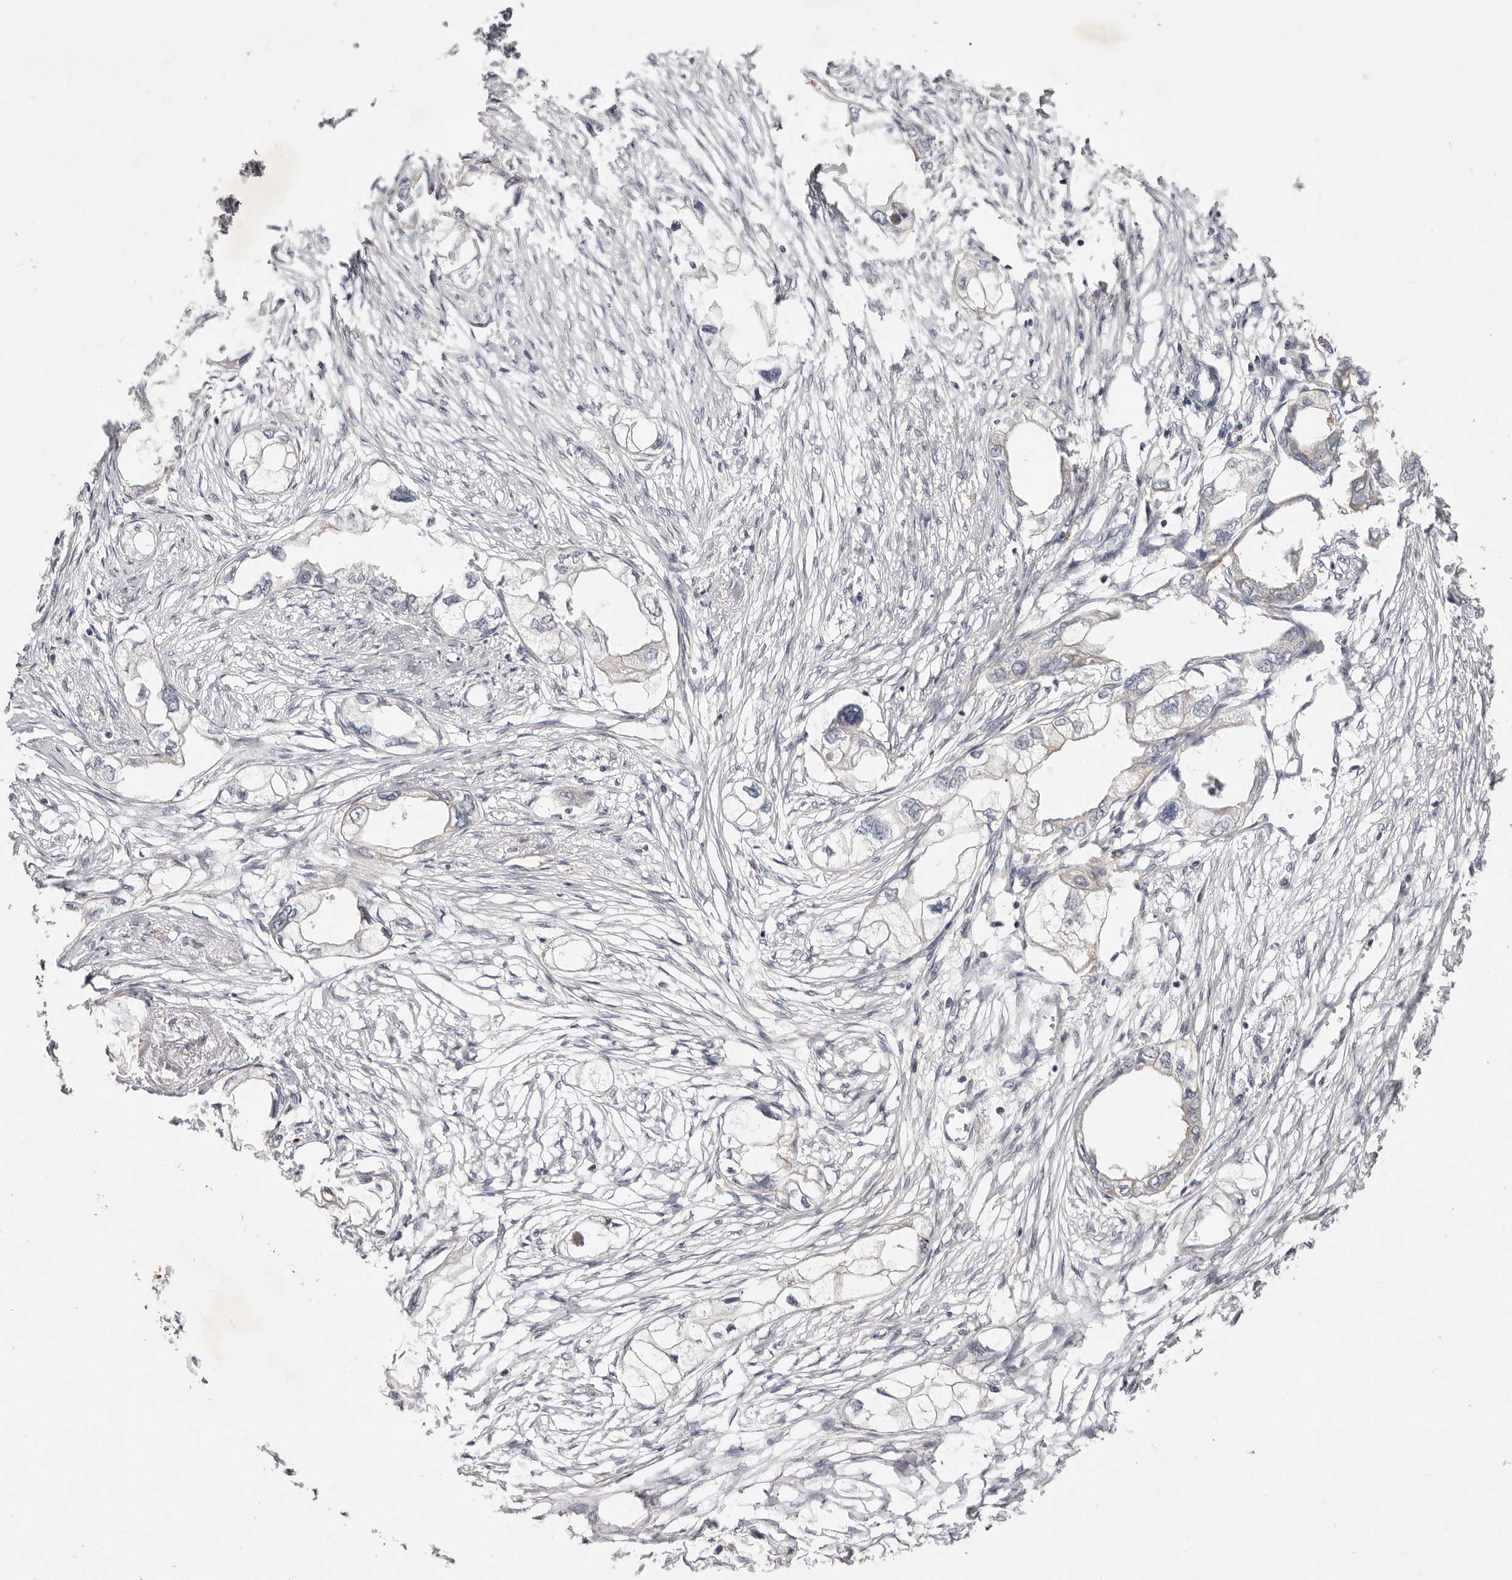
{"staining": {"intensity": "negative", "quantity": "none", "location": "none"}, "tissue": "endometrial cancer", "cell_type": "Tumor cells", "image_type": "cancer", "snomed": [{"axis": "morphology", "description": "Adenocarcinoma, NOS"}, {"axis": "morphology", "description": "Adenocarcinoma, metastatic, NOS"}, {"axis": "topography", "description": "Adipose tissue"}, {"axis": "topography", "description": "Endometrium"}], "caption": "This is a micrograph of immunohistochemistry (IHC) staining of adenocarcinoma (endometrial), which shows no expression in tumor cells. Brightfield microscopy of immunohistochemistry stained with DAB (3,3'-diaminobenzidine) (brown) and hematoxylin (blue), captured at high magnification.", "gene": "ADAMTS9", "patient": {"sex": "female", "age": 67}}